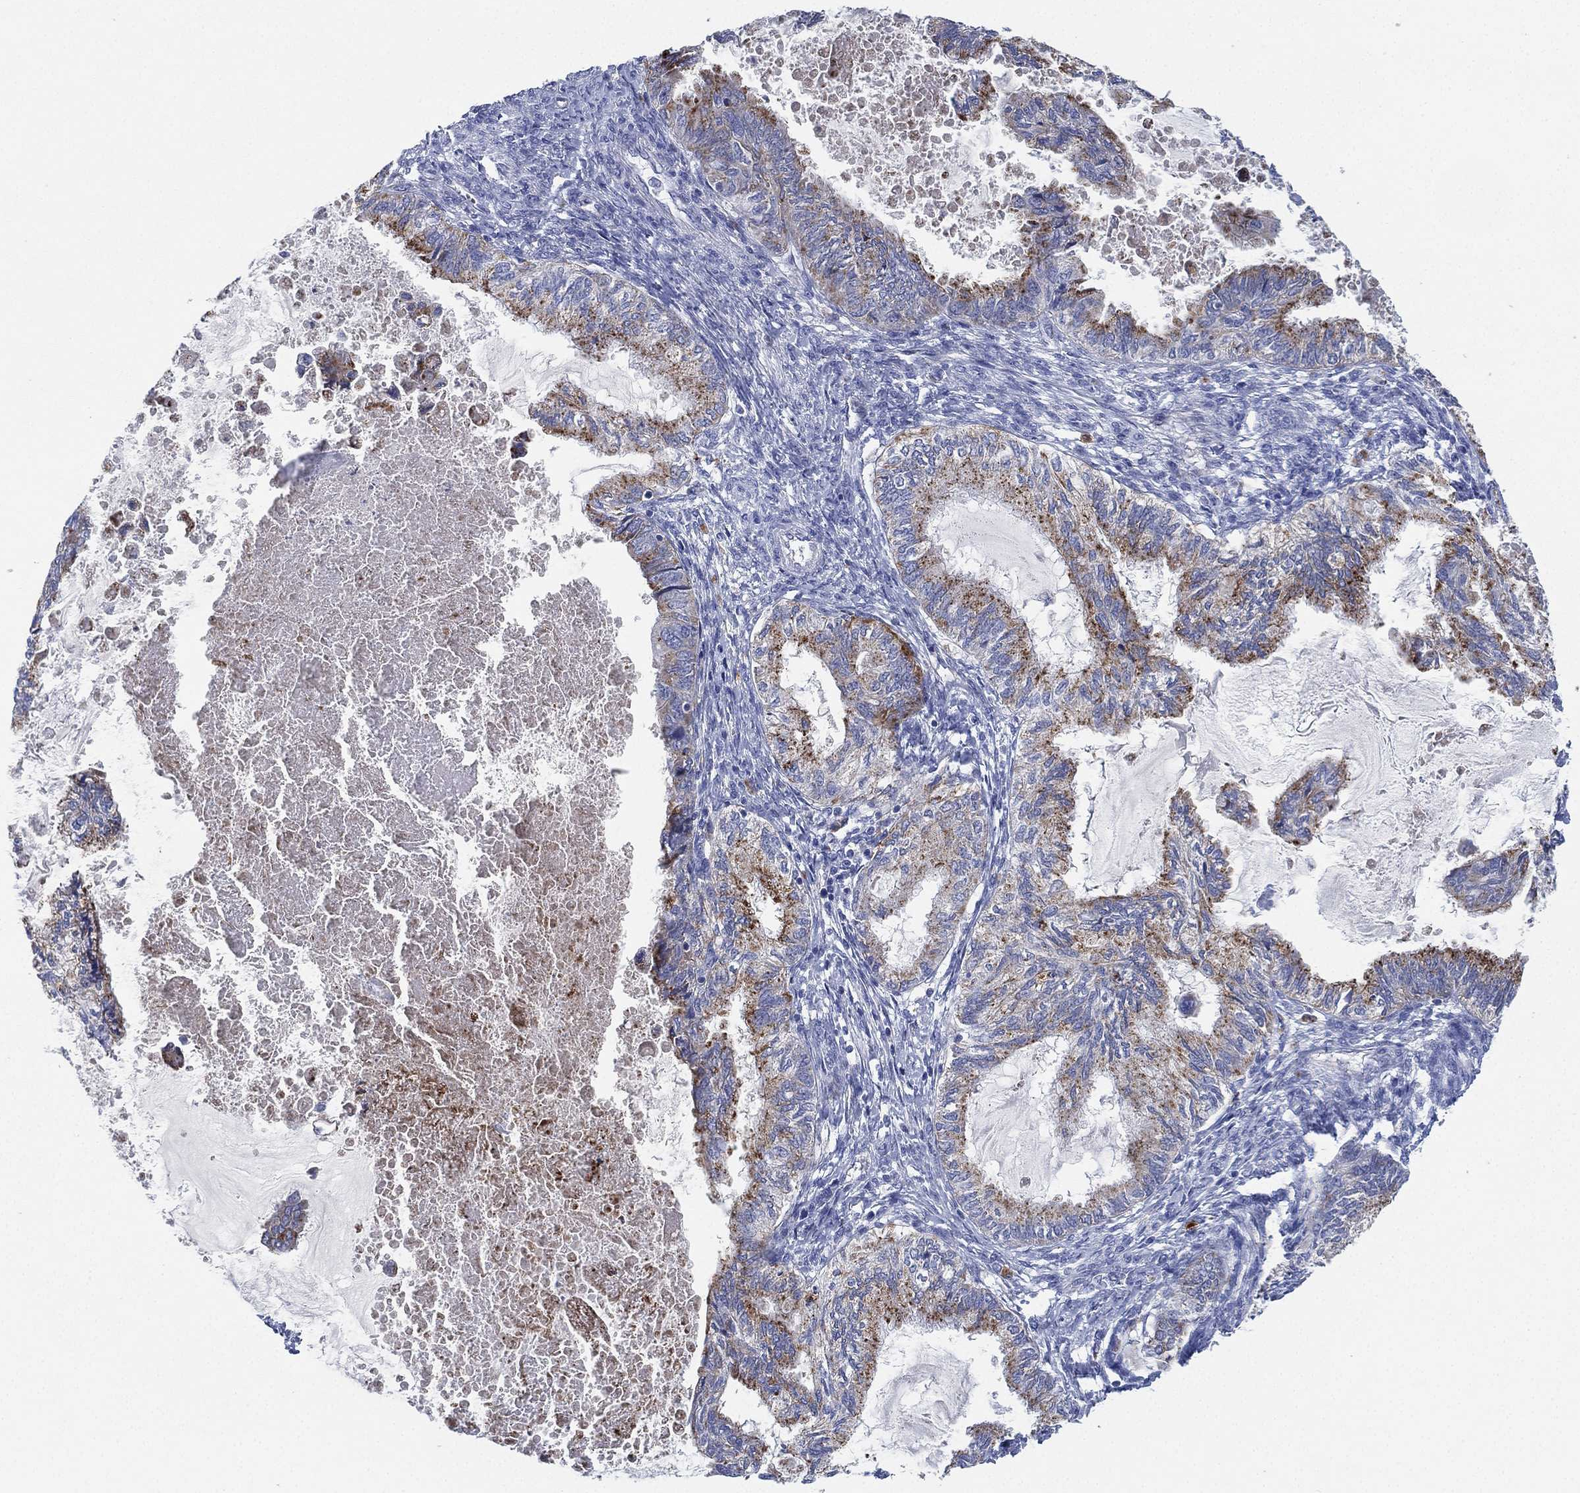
{"staining": {"intensity": "moderate", "quantity": "25%-75%", "location": "cytoplasmic/membranous"}, "tissue": "endometrial cancer", "cell_type": "Tumor cells", "image_type": "cancer", "snomed": [{"axis": "morphology", "description": "Adenocarcinoma, NOS"}, {"axis": "topography", "description": "Endometrium"}], "caption": "Endometrial cancer (adenocarcinoma) stained with immunohistochemistry exhibits moderate cytoplasmic/membranous positivity in about 25%-75% of tumor cells.", "gene": "GALNS", "patient": {"sex": "female", "age": 86}}